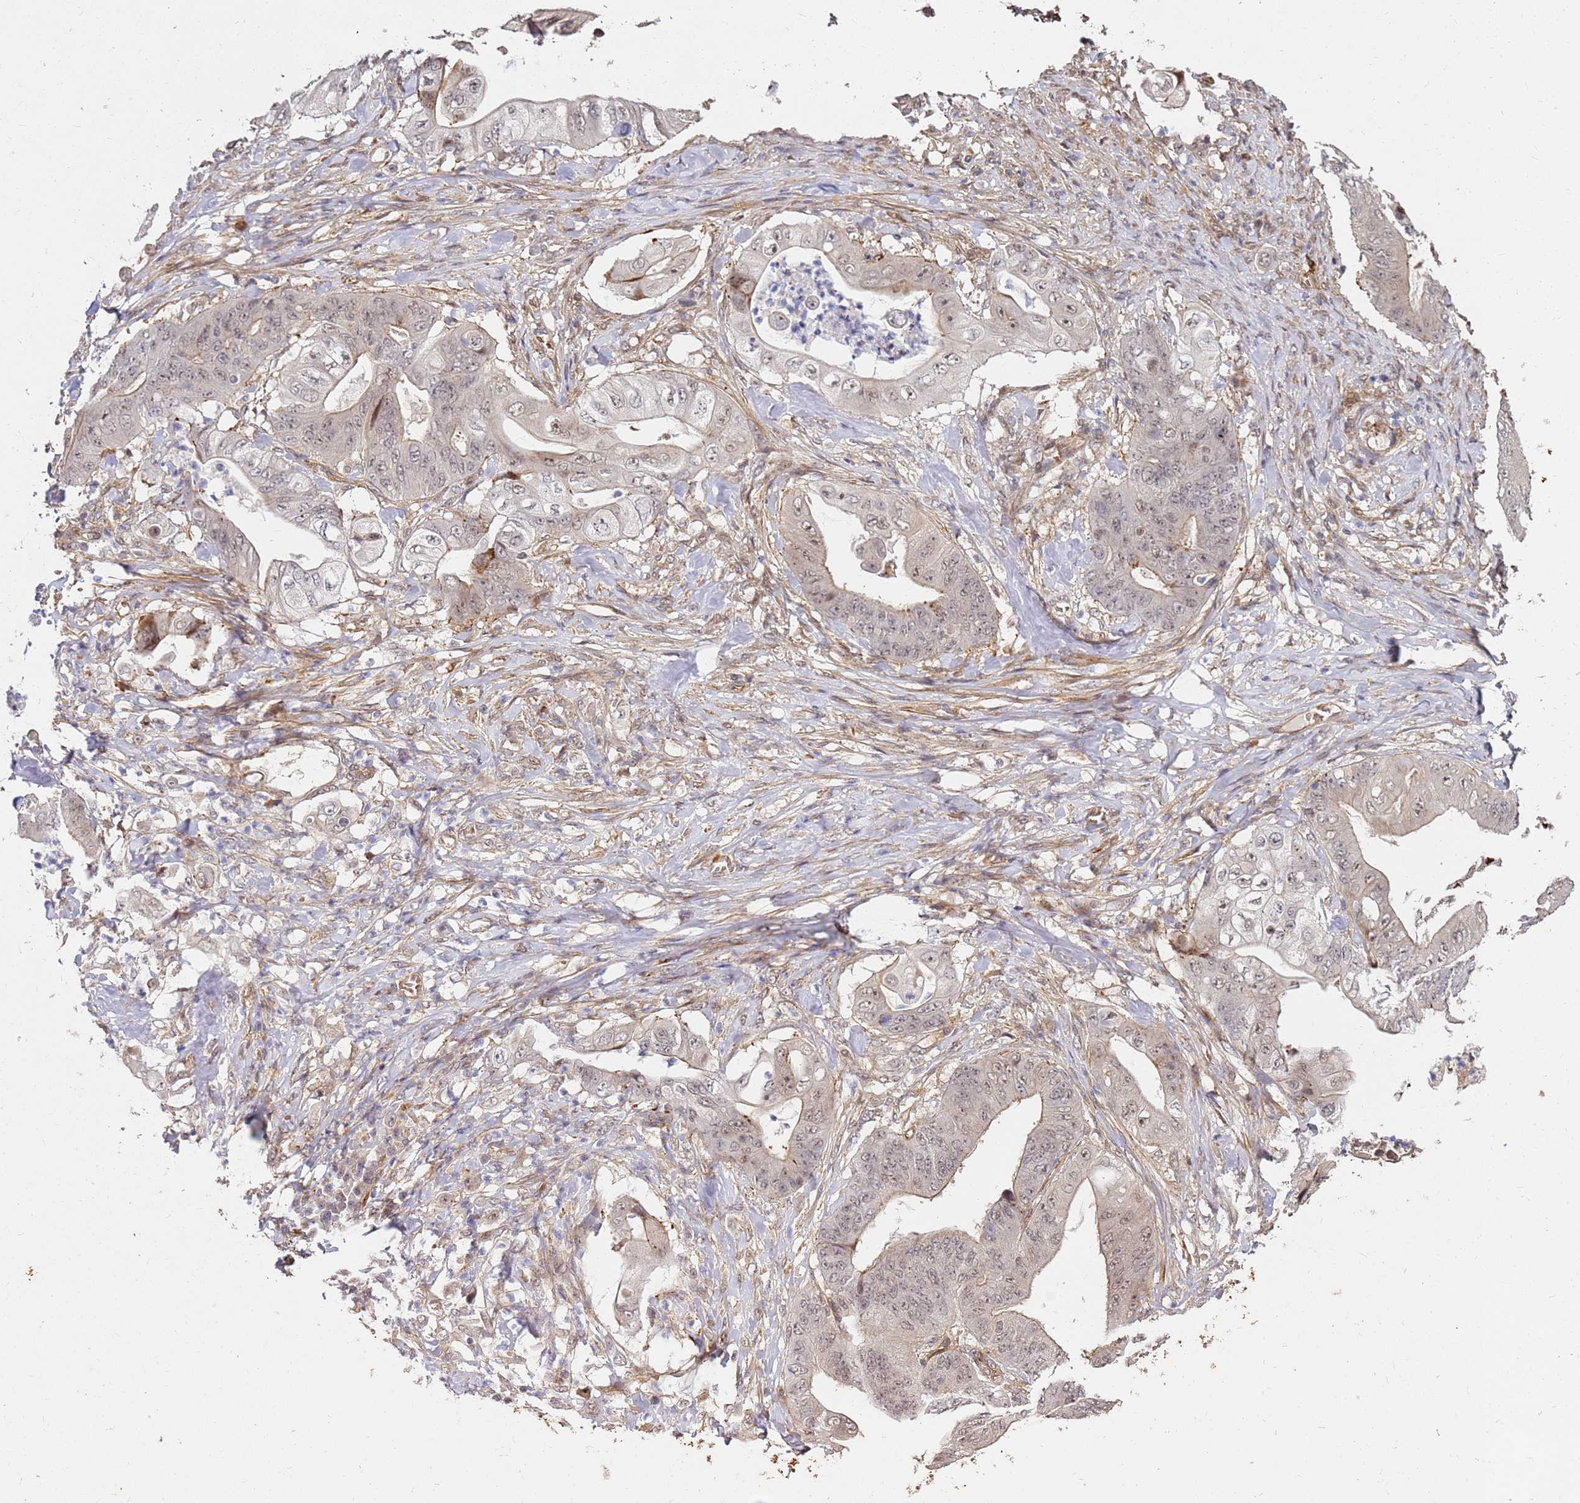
{"staining": {"intensity": "weak", "quantity": "25%-75%", "location": "nuclear"}, "tissue": "stomach cancer", "cell_type": "Tumor cells", "image_type": "cancer", "snomed": [{"axis": "morphology", "description": "Adenocarcinoma, NOS"}, {"axis": "topography", "description": "Stomach"}], "caption": "An immunohistochemistry photomicrograph of neoplastic tissue is shown. Protein staining in brown shows weak nuclear positivity in stomach cancer within tumor cells.", "gene": "ST18", "patient": {"sex": "female", "age": 73}}